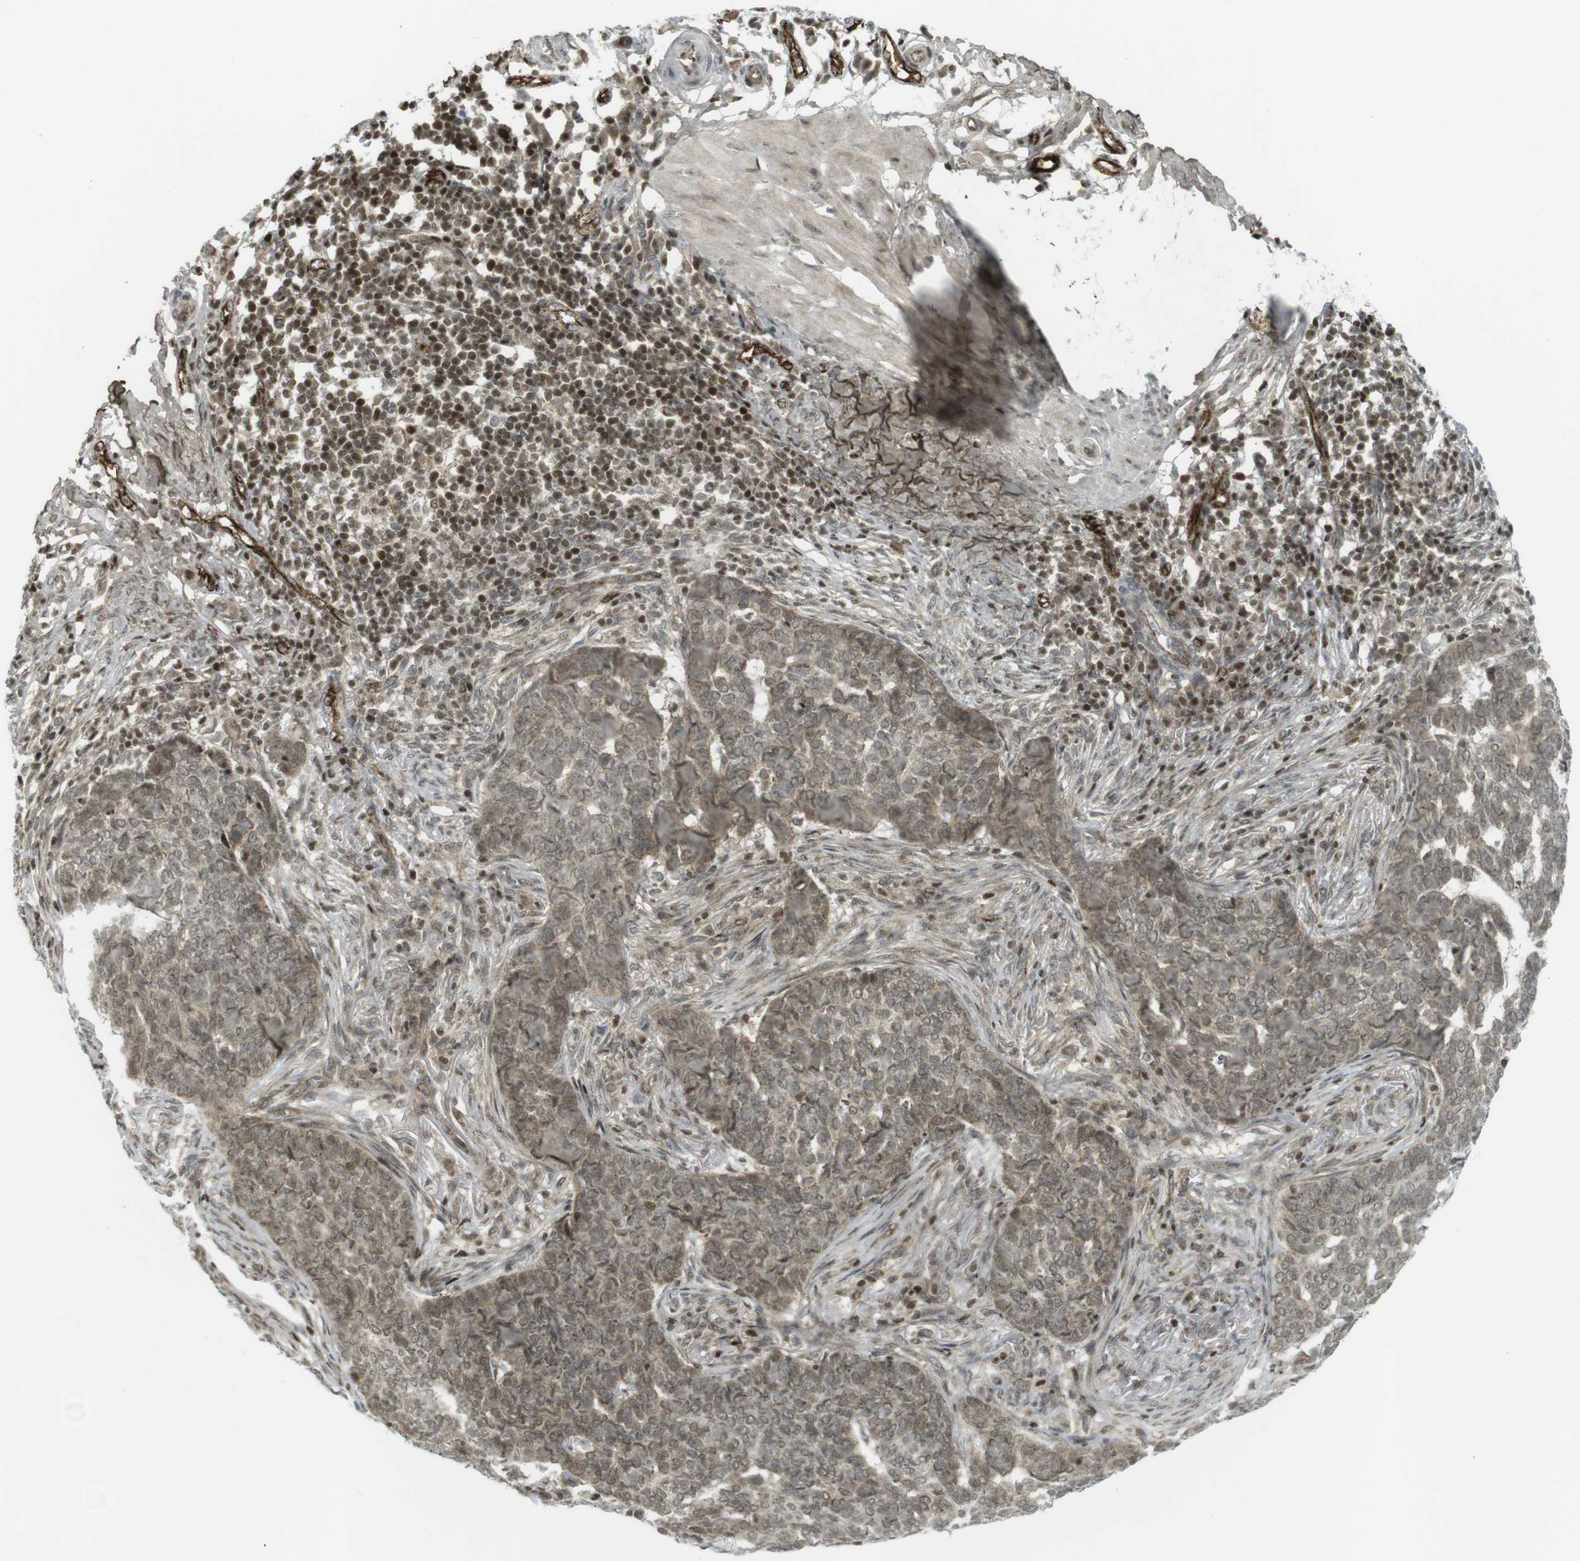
{"staining": {"intensity": "moderate", "quantity": ">75%", "location": "cytoplasmic/membranous,nuclear"}, "tissue": "skin cancer", "cell_type": "Tumor cells", "image_type": "cancer", "snomed": [{"axis": "morphology", "description": "Basal cell carcinoma"}, {"axis": "topography", "description": "Skin"}], "caption": "Skin basal cell carcinoma tissue demonstrates moderate cytoplasmic/membranous and nuclear positivity in approximately >75% of tumor cells", "gene": "PPP1R13B", "patient": {"sex": "male", "age": 85}}